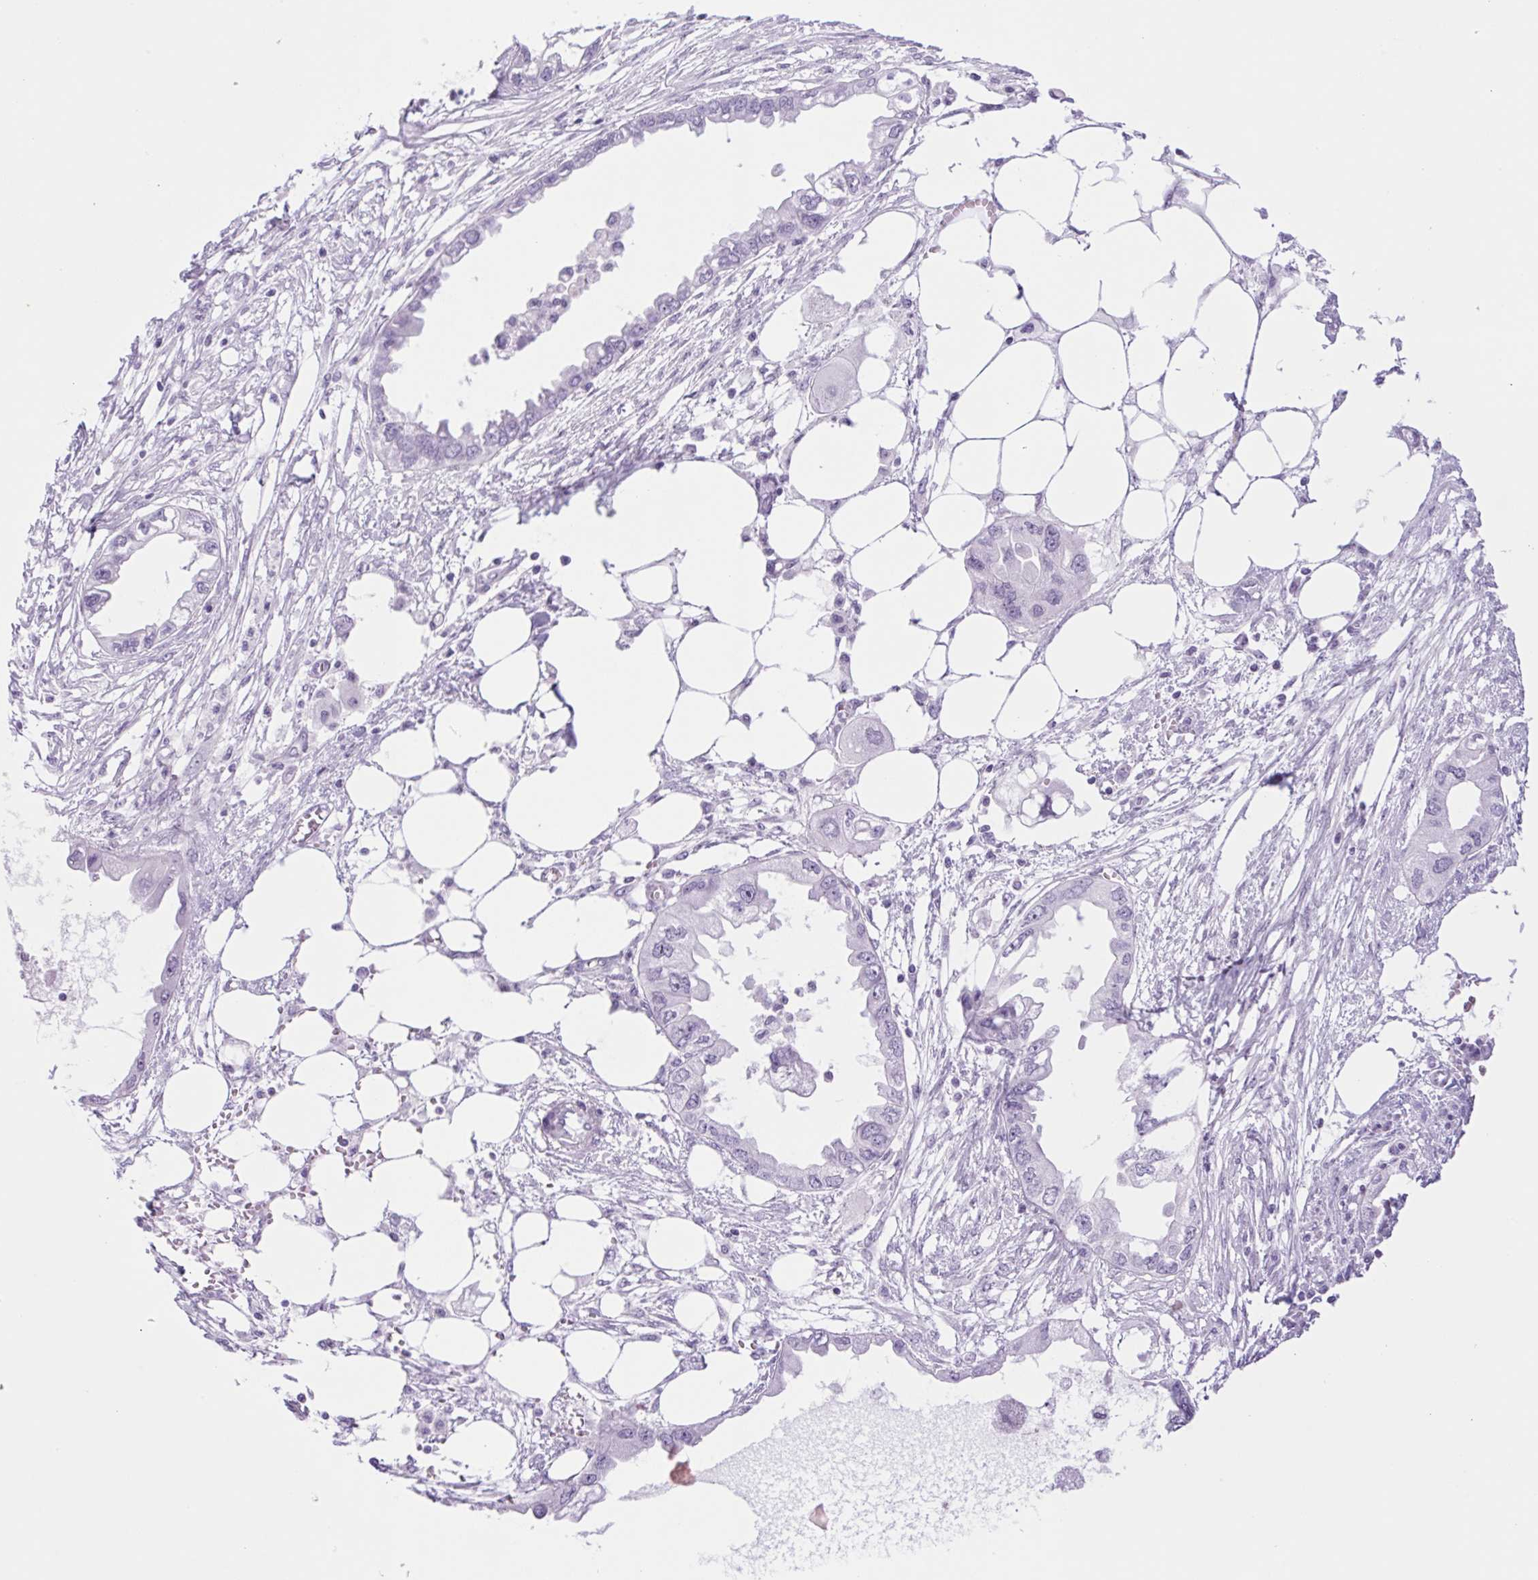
{"staining": {"intensity": "negative", "quantity": "none", "location": "none"}, "tissue": "endometrial cancer", "cell_type": "Tumor cells", "image_type": "cancer", "snomed": [{"axis": "morphology", "description": "Adenocarcinoma, NOS"}, {"axis": "morphology", "description": "Adenocarcinoma, metastatic, NOS"}, {"axis": "topography", "description": "Adipose tissue"}, {"axis": "topography", "description": "Endometrium"}], "caption": "Protein analysis of endometrial cancer (metastatic adenocarcinoma) shows no significant staining in tumor cells.", "gene": "SPACA5B", "patient": {"sex": "female", "age": 67}}